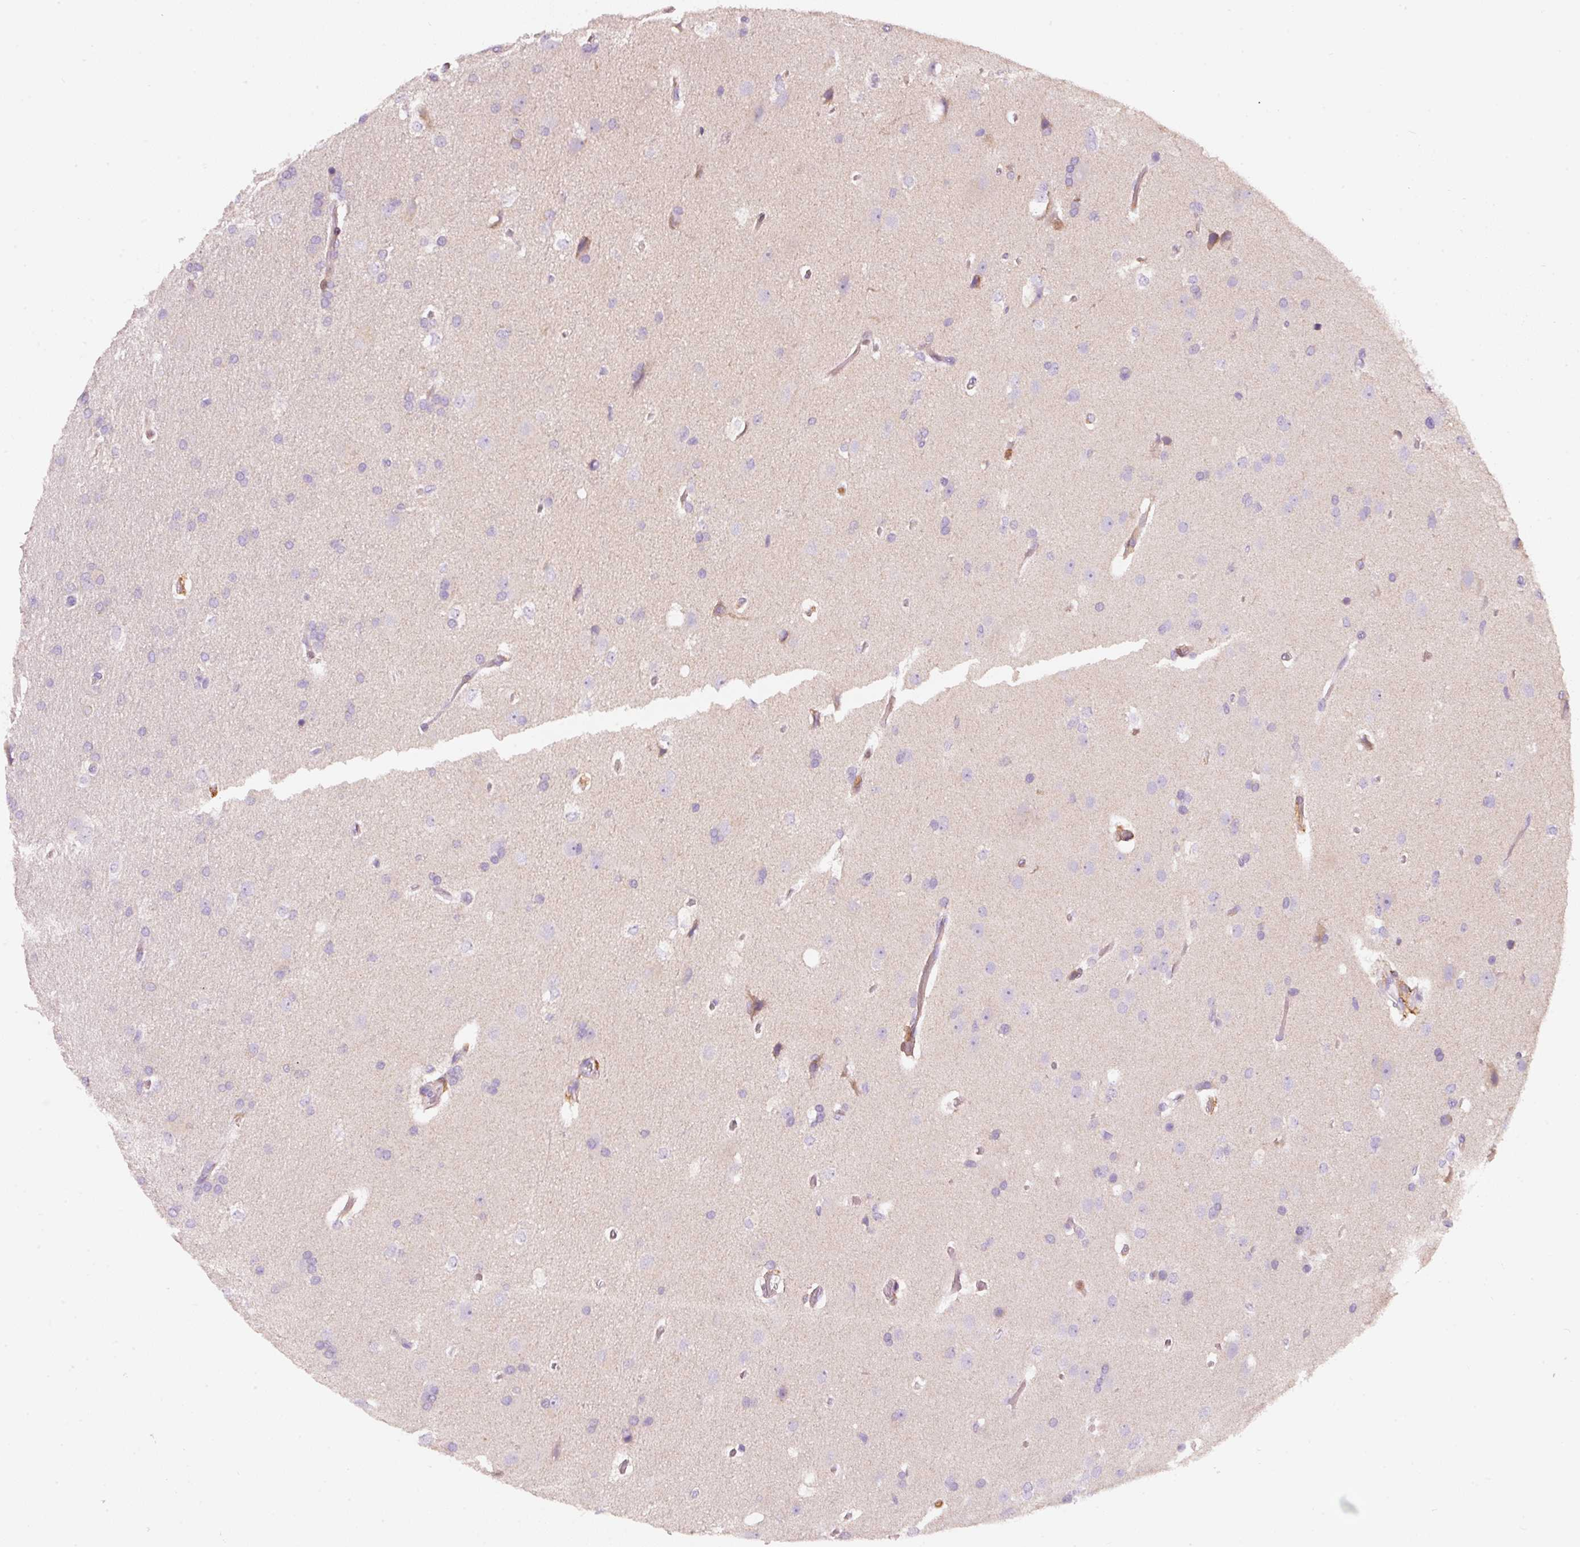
{"staining": {"intensity": "negative", "quantity": "none", "location": "none"}, "tissue": "glioma", "cell_type": "Tumor cells", "image_type": "cancer", "snomed": [{"axis": "morphology", "description": "Glioma, malignant, High grade"}, {"axis": "topography", "description": "Brain"}], "caption": "This is an IHC image of human malignant glioma (high-grade). There is no expression in tumor cells.", "gene": "IQGAP2", "patient": {"sex": "male", "age": 56}}